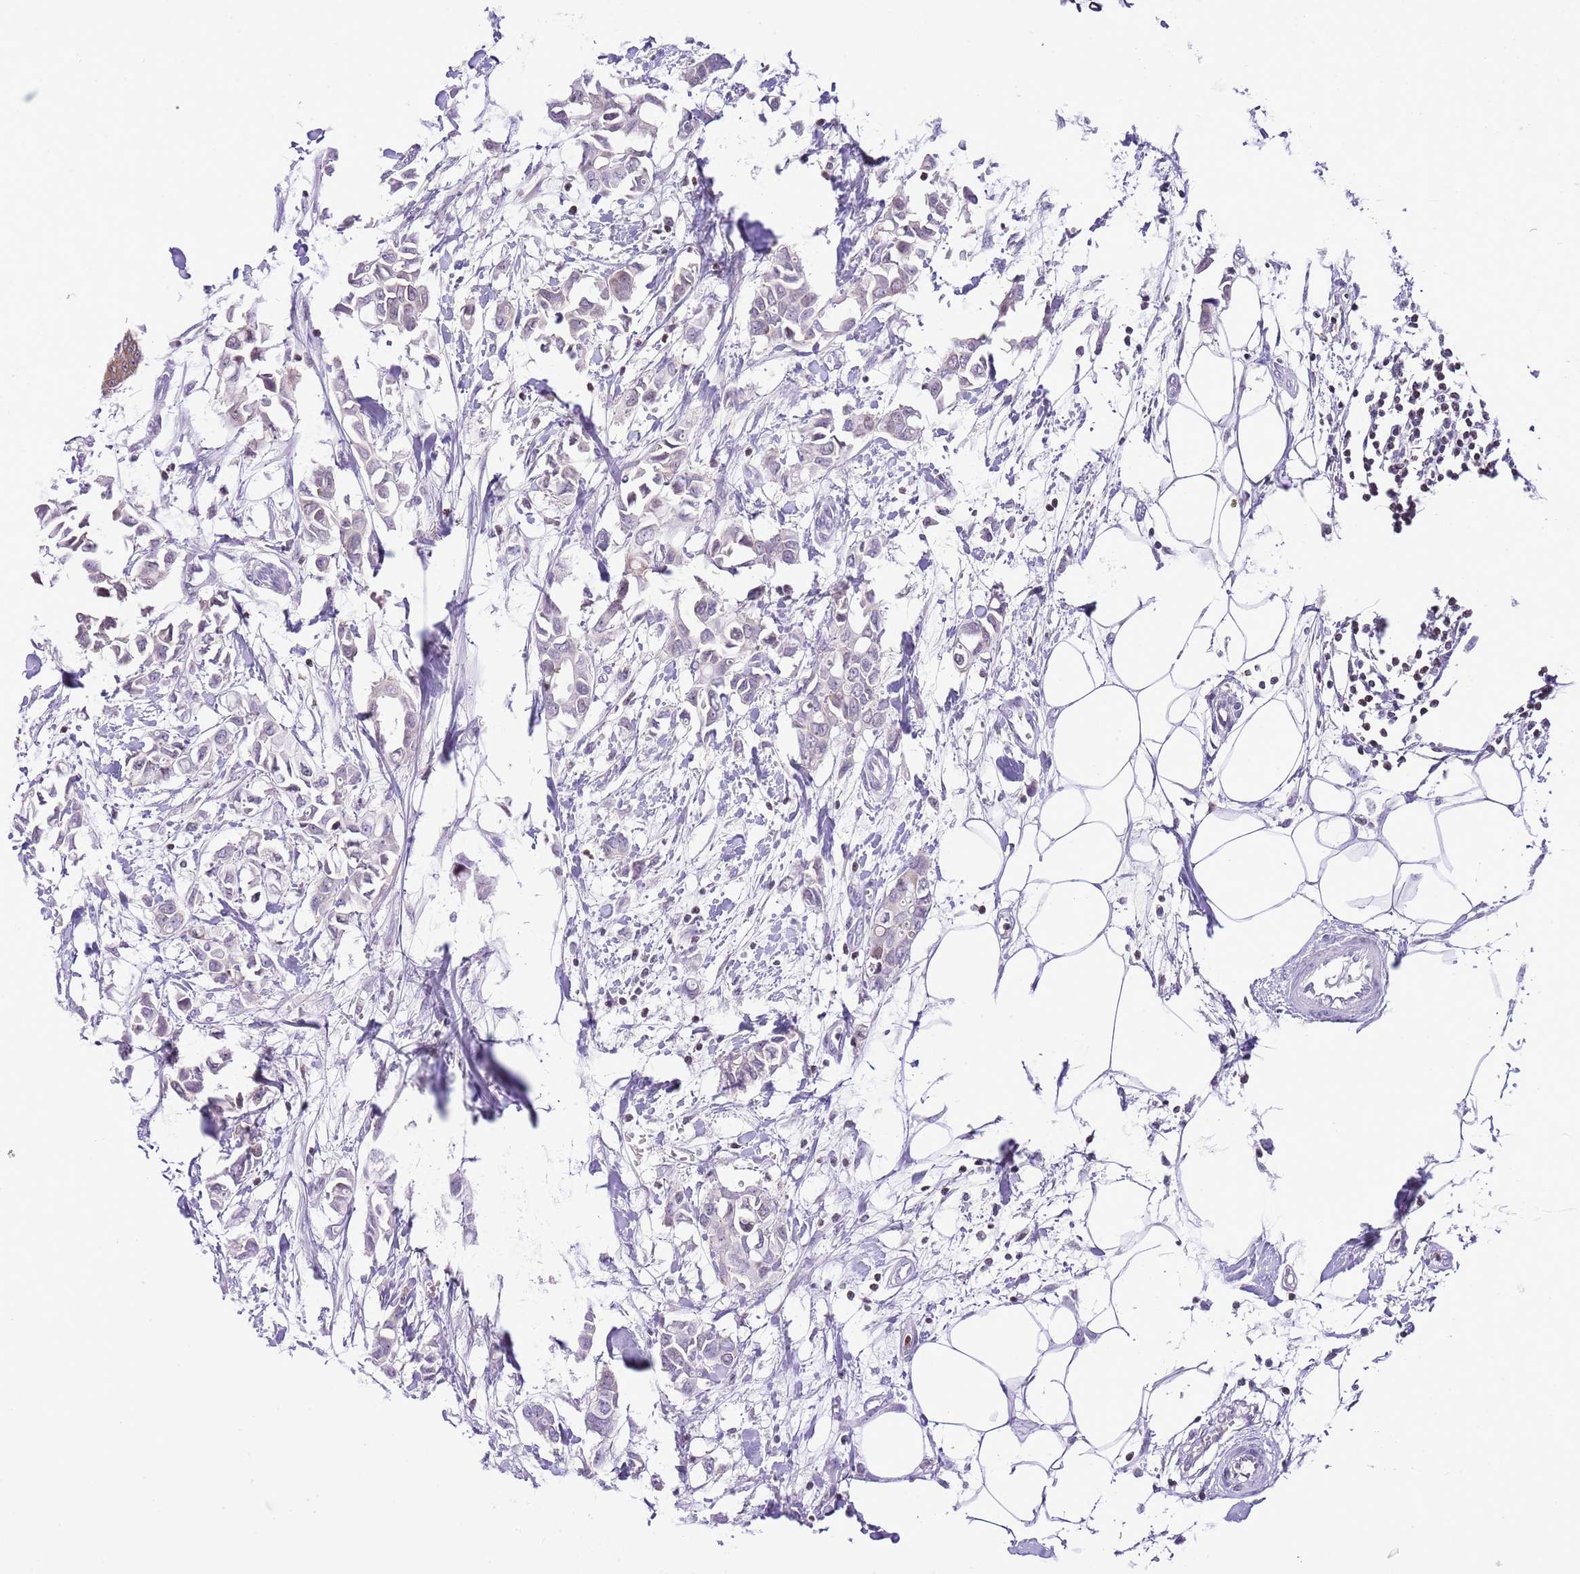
{"staining": {"intensity": "negative", "quantity": "none", "location": "none"}, "tissue": "breast cancer", "cell_type": "Tumor cells", "image_type": "cancer", "snomed": [{"axis": "morphology", "description": "Duct carcinoma"}, {"axis": "topography", "description": "Breast"}], "caption": "Tumor cells are negative for brown protein staining in breast cancer (invasive ductal carcinoma).", "gene": "PRR15", "patient": {"sex": "female", "age": 41}}